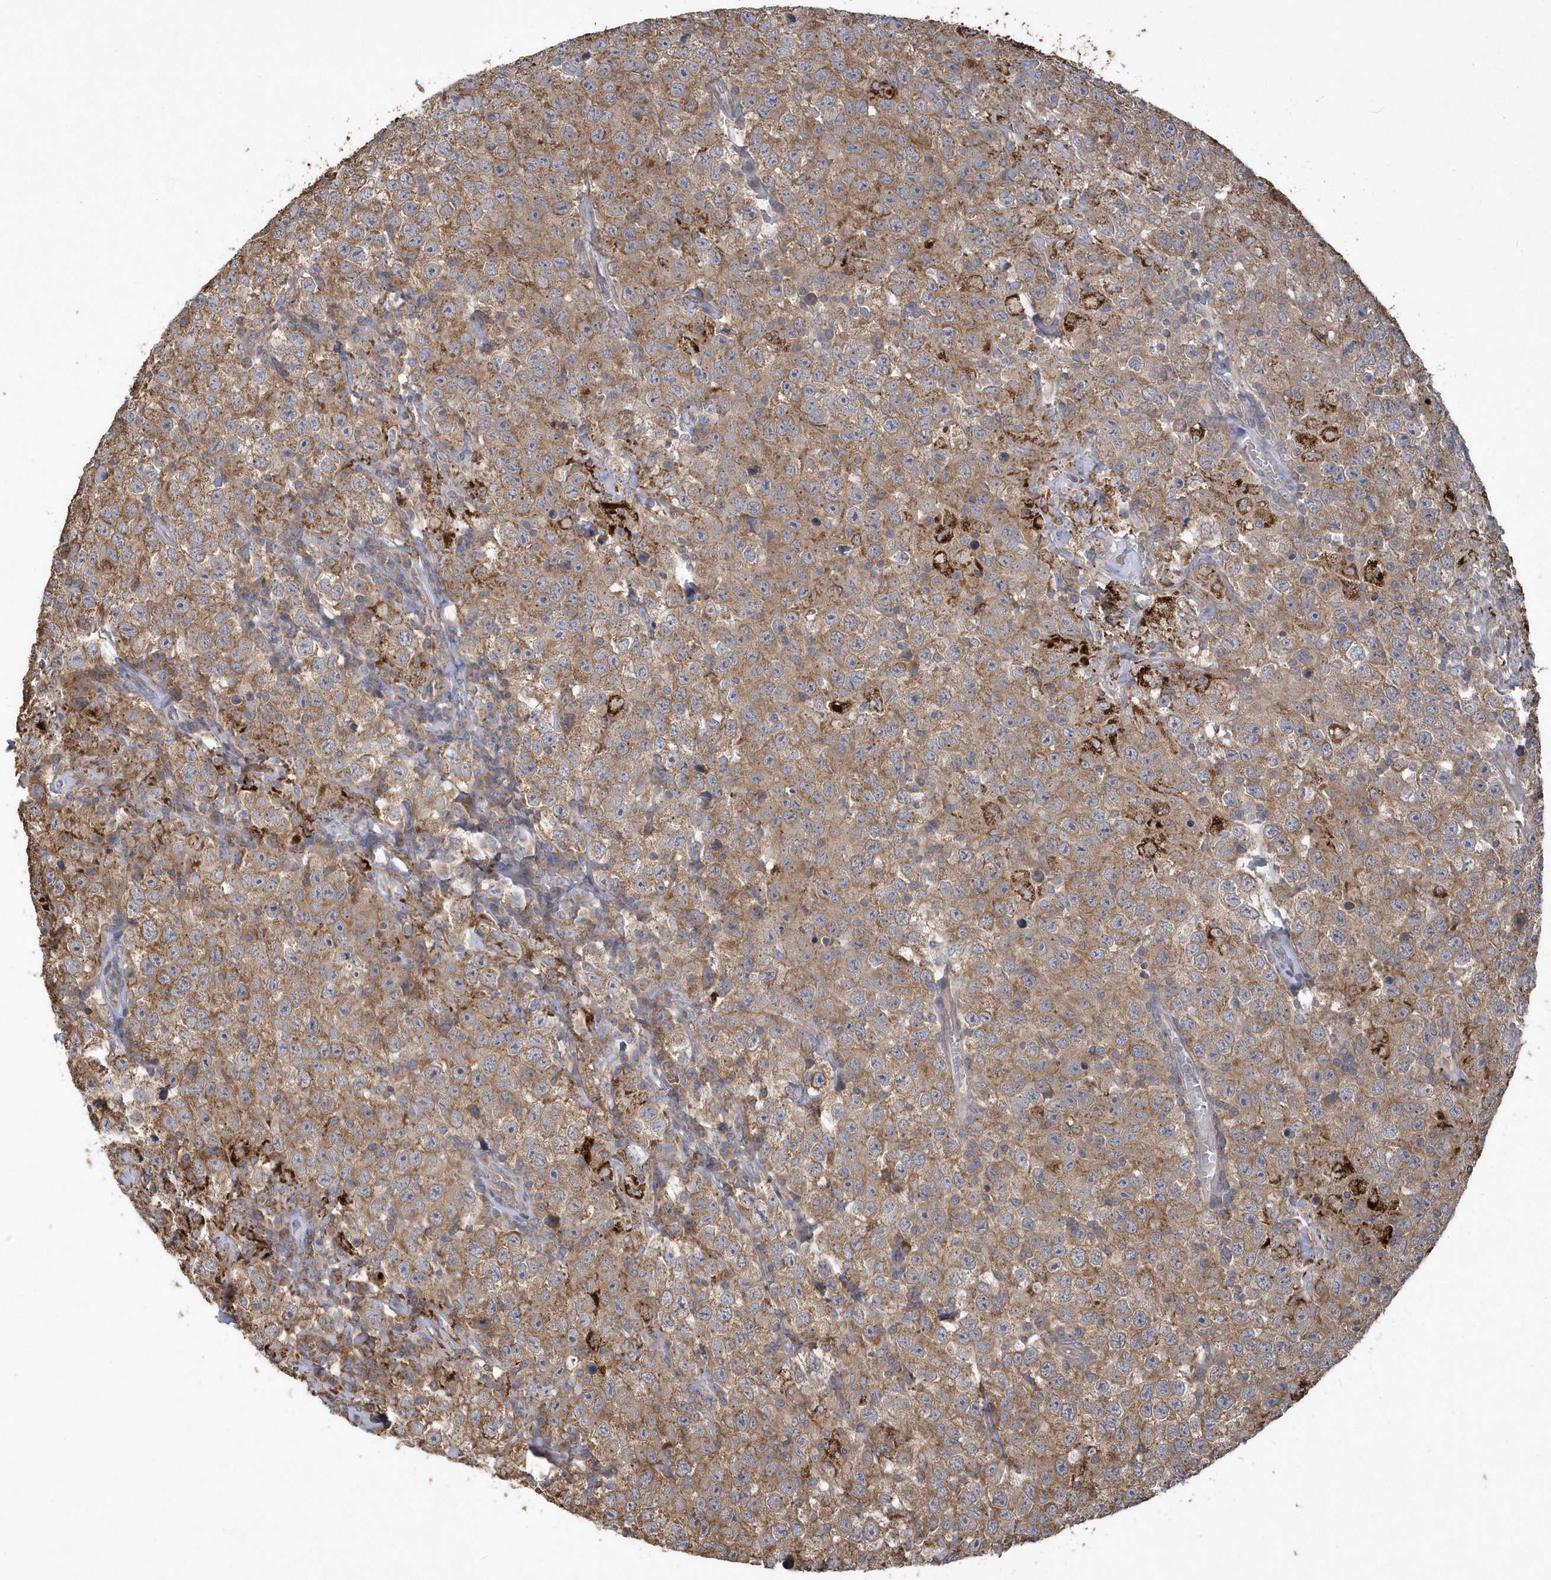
{"staining": {"intensity": "strong", "quantity": "25%-75%", "location": "cytoplasmic/membranous"}, "tissue": "testis cancer", "cell_type": "Tumor cells", "image_type": "cancer", "snomed": [{"axis": "morphology", "description": "Seminoma, NOS"}, {"axis": "topography", "description": "Testis"}], "caption": "This is a micrograph of IHC staining of testis cancer (seminoma), which shows strong expression in the cytoplasmic/membranous of tumor cells.", "gene": "SENP8", "patient": {"sex": "male", "age": 41}}